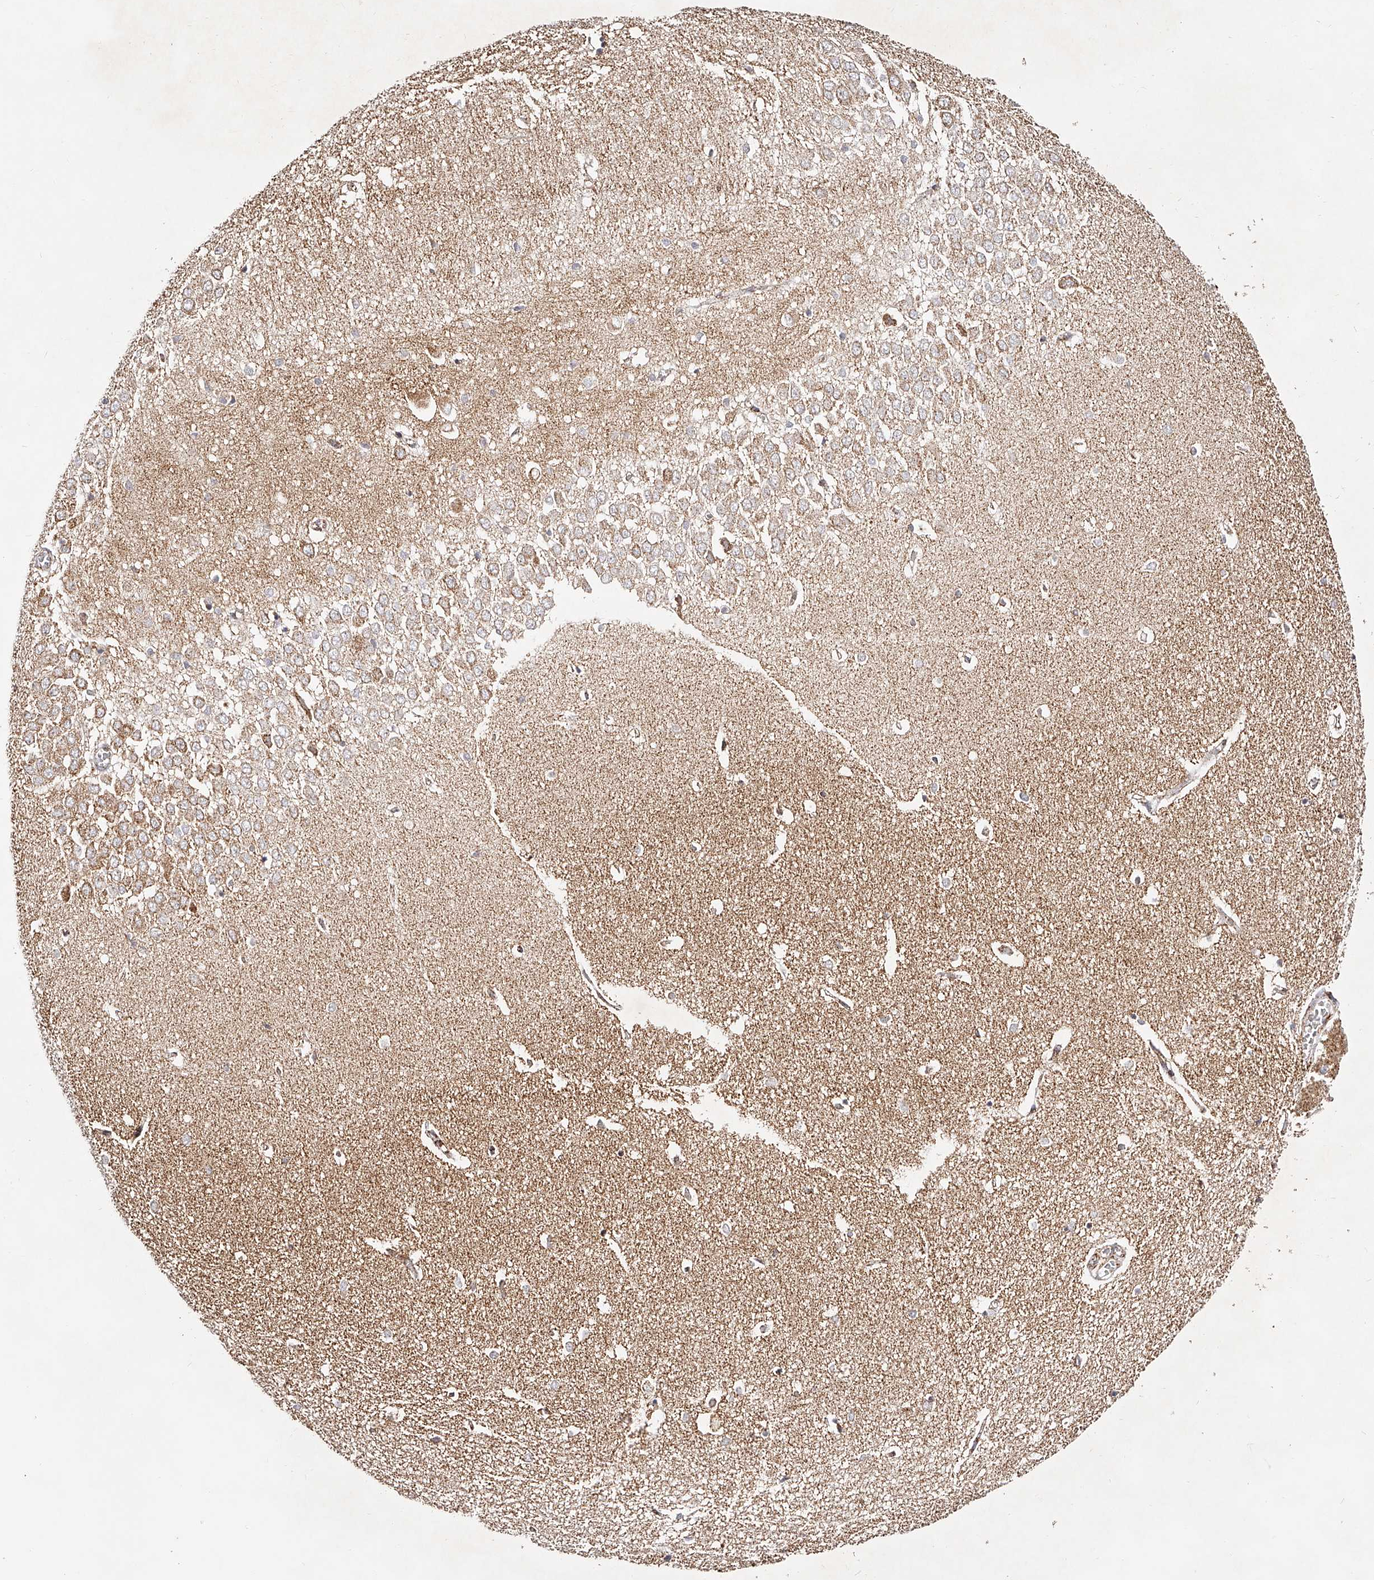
{"staining": {"intensity": "moderate", "quantity": "<25%", "location": "cytoplasmic/membranous"}, "tissue": "hippocampus", "cell_type": "Glial cells", "image_type": "normal", "snomed": [{"axis": "morphology", "description": "Normal tissue, NOS"}, {"axis": "topography", "description": "Hippocampus"}], "caption": "Protein analysis of normal hippocampus shows moderate cytoplasmic/membranous expression in approximately <25% of glial cells. The staining was performed using DAB, with brown indicating positive protein expression. Nuclei are stained blue with hematoxylin.", "gene": "NDUFV3", "patient": {"sex": "female", "age": 64}}